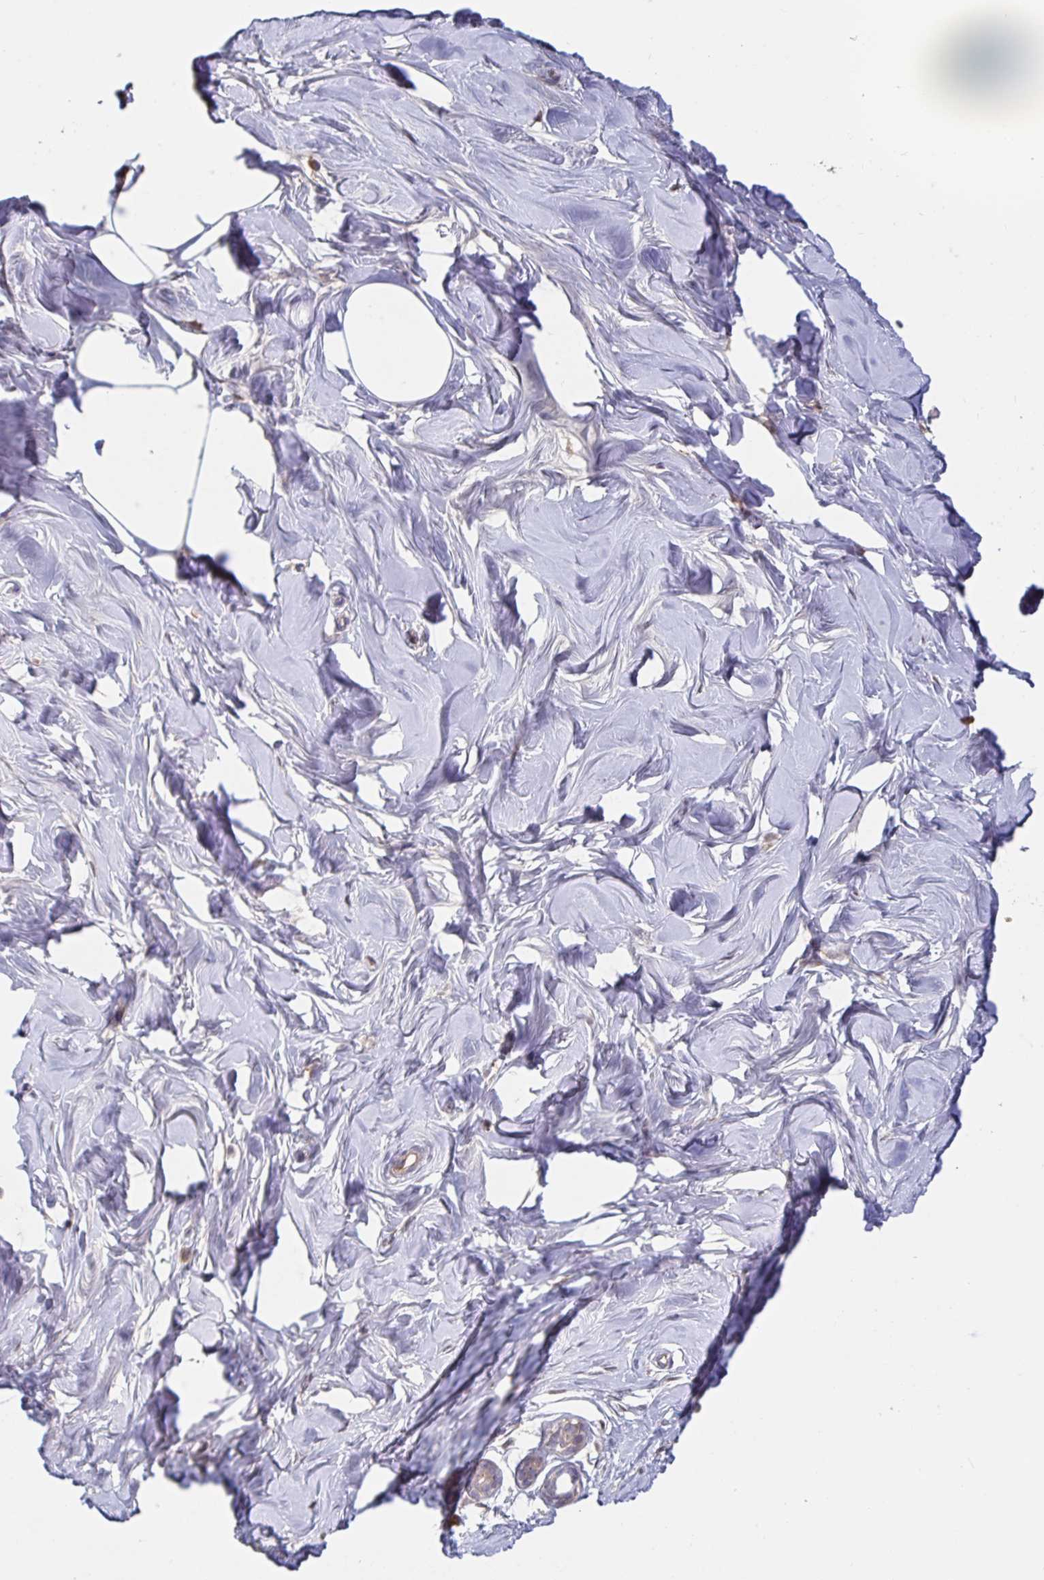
{"staining": {"intensity": "negative", "quantity": "none", "location": "none"}, "tissue": "breast", "cell_type": "Adipocytes", "image_type": "normal", "snomed": [{"axis": "morphology", "description": "Normal tissue, NOS"}, {"axis": "topography", "description": "Breast"}], "caption": "There is no significant expression in adipocytes of breast.", "gene": "LARP1", "patient": {"sex": "female", "age": 27}}